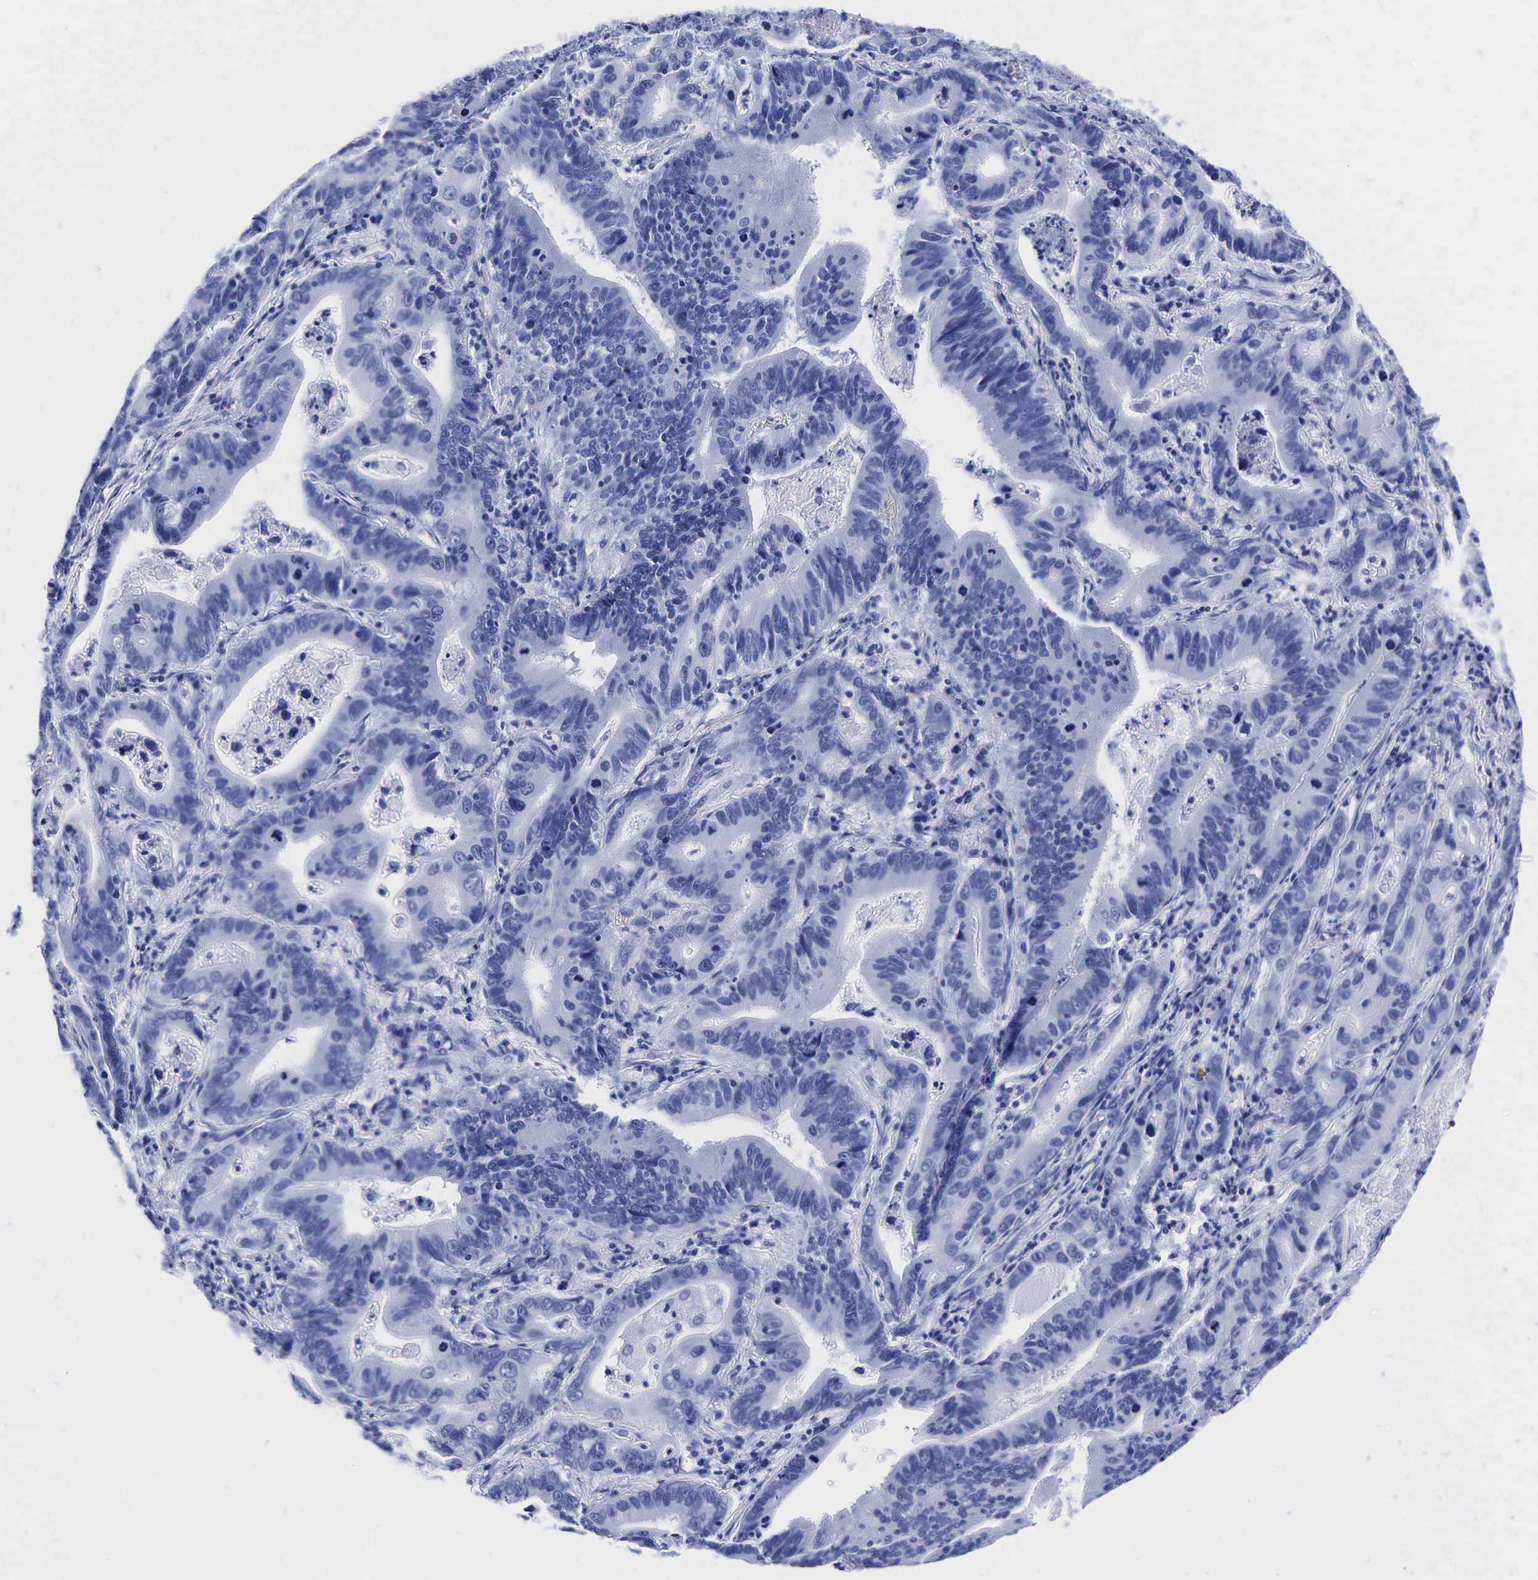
{"staining": {"intensity": "negative", "quantity": "none", "location": "none"}, "tissue": "stomach cancer", "cell_type": "Tumor cells", "image_type": "cancer", "snomed": [{"axis": "morphology", "description": "Adenocarcinoma, NOS"}, {"axis": "topography", "description": "Stomach, upper"}], "caption": "Human stomach cancer stained for a protein using immunohistochemistry displays no expression in tumor cells.", "gene": "TG", "patient": {"sex": "male", "age": 63}}